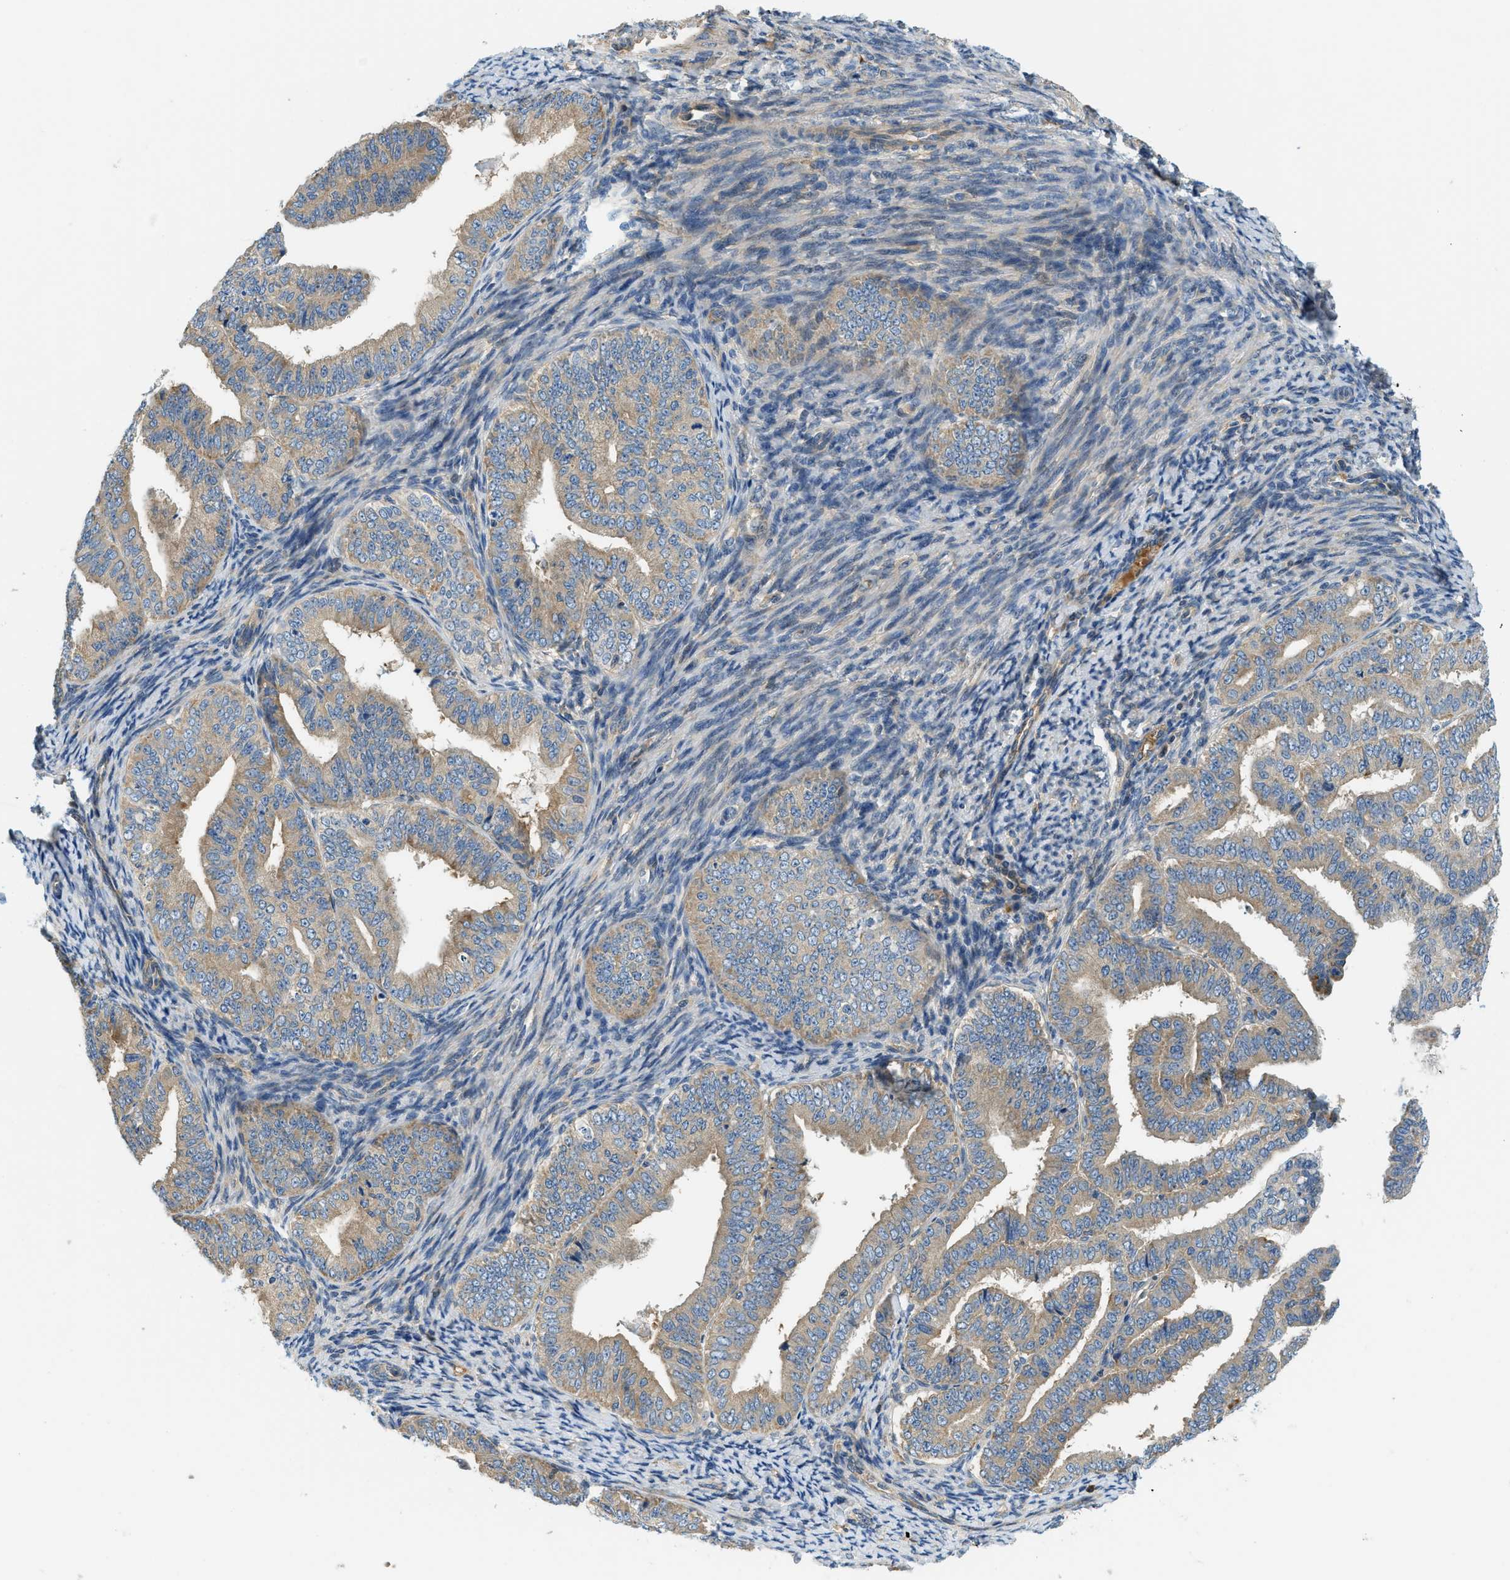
{"staining": {"intensity": "weak", "quantity": ">75%", "location": "cytoplasmic/membranous"}, "tissue": "endometrial cancer", "cell_type": "Tumor cells", "image_type": "cancer", "snomed": [{"axis": "morphology", "description": "Adenocarcinoma, NOS"}, {"axis": "topography", "description": "Endometrium"}], "caption": "A brown stain shows weak cytoplasmic/membranous expression of a protein in endometrial cancer (adenocarcinoma) tumor cells. Nuclei are stained in blue.", "gene": "KCNK1", "patient": {"sex": "female", "age": 63}}